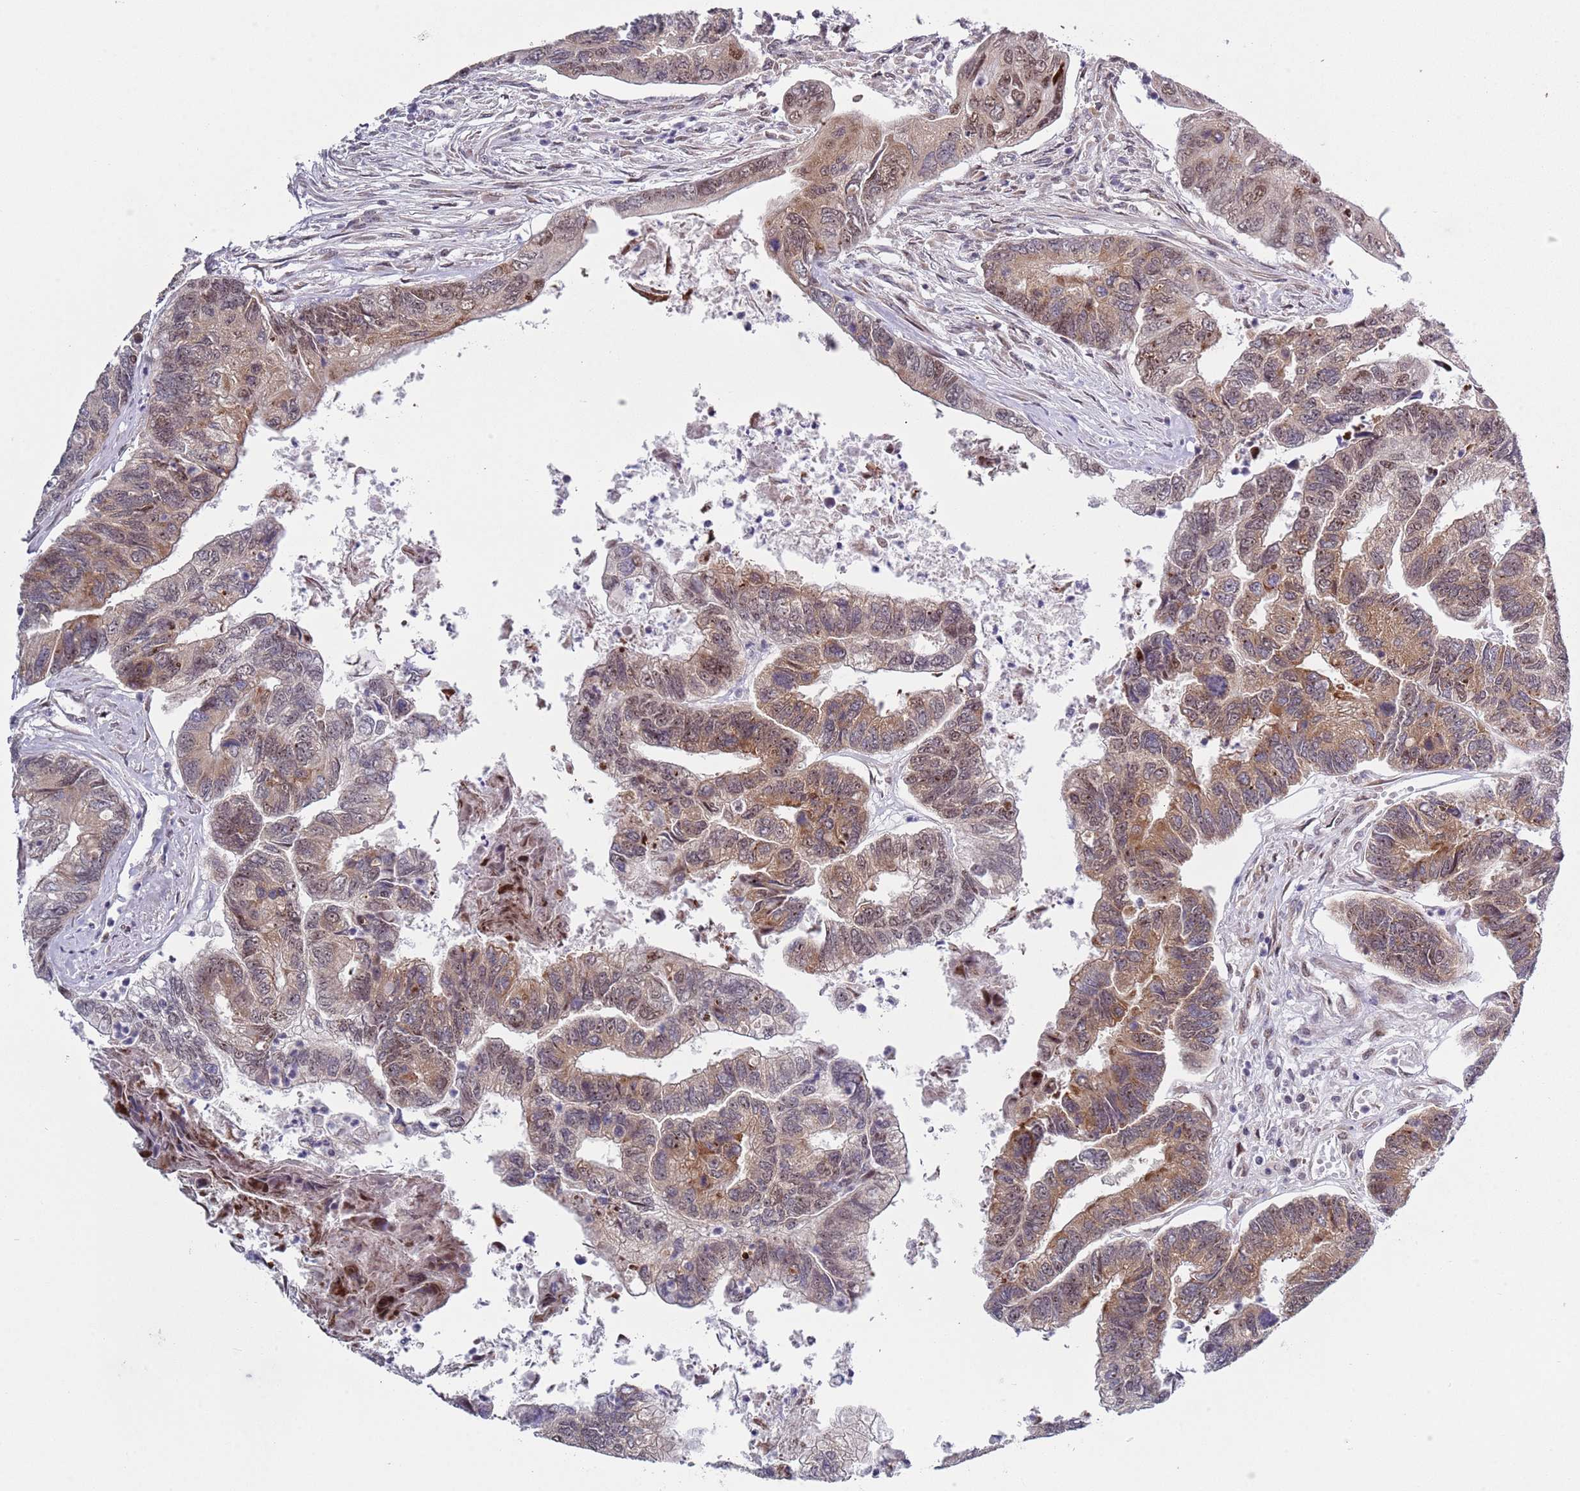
{"staining": {"intensity": "moderate", "quantity": ">75%", "location": "cytoplasmic/membranous,nuclear"}, "tissue": "colorectal cancer", "cell_type": "Tumor cells", "image_type": "cancer", "snomed": [{"axis": "morphology", "description": "Adenocarcinoma, NOS"}, {"axis": "topography", "description": "Colon"}], "caption": "Tumor cells display medium levels of moderate cytoplasmic/membranous and nuclear staining in about >75% of cells in human colorectal cancer.", "gene": "SLC25A32", "patient": {"sex": "female", "age": 67}}